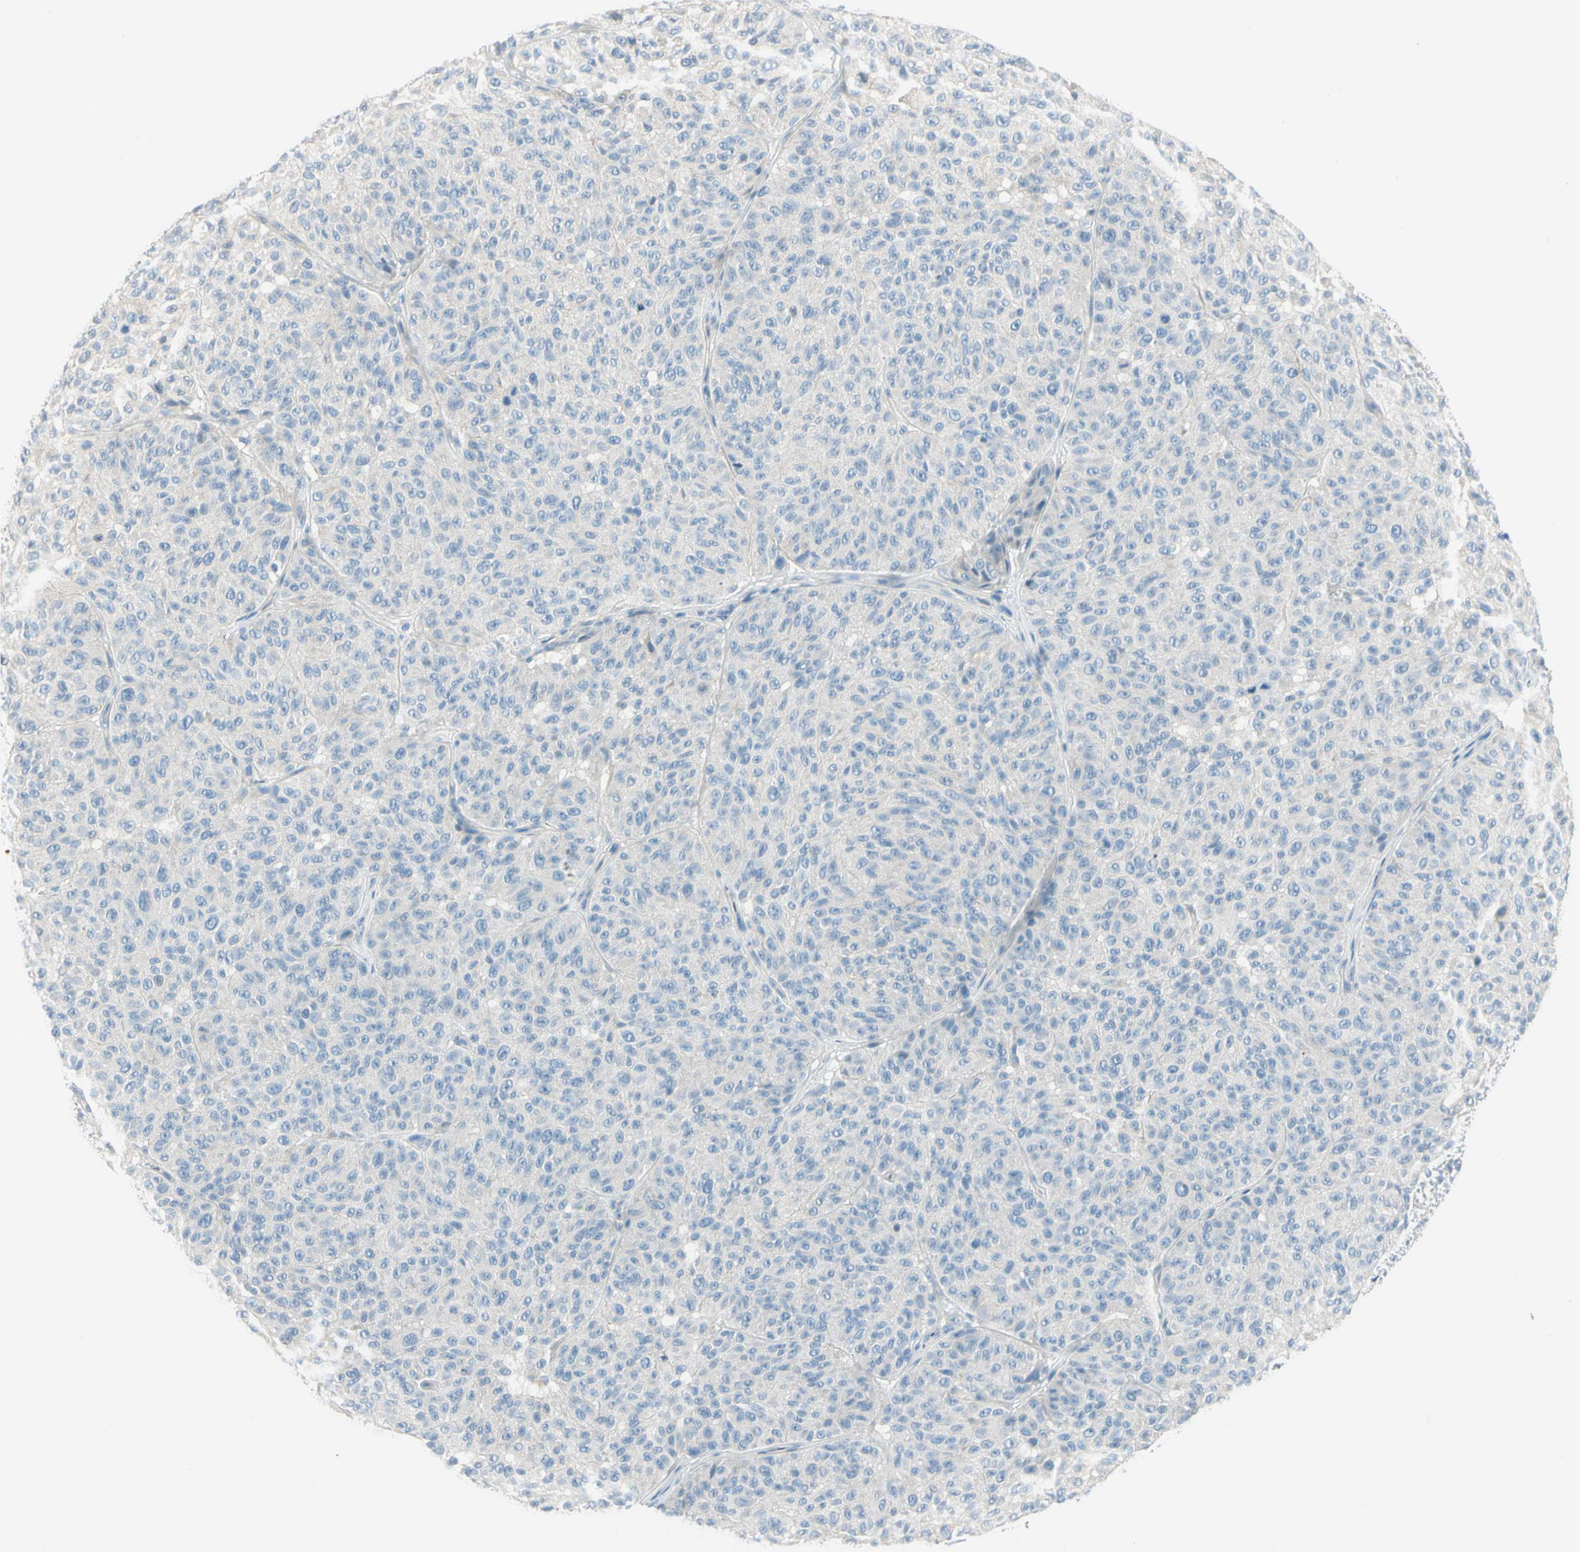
{"staining": {"intensity": "negative", "quantity": "none", "location": "none"}, "tissue": "melanoma", "cell_type": "Tumor cells", "image_type": "cancer", "snomed": [{"axis": "morphology", "description": "Malignant melanoma, NOS"}, {"axis": "topography", "description": "Skin"}], "caption": "The micrograph shows no staining of tumor cells in malignant melanoma.", "gene": "SLC6A15", "patient": {"sex": "female", "age": 46}}